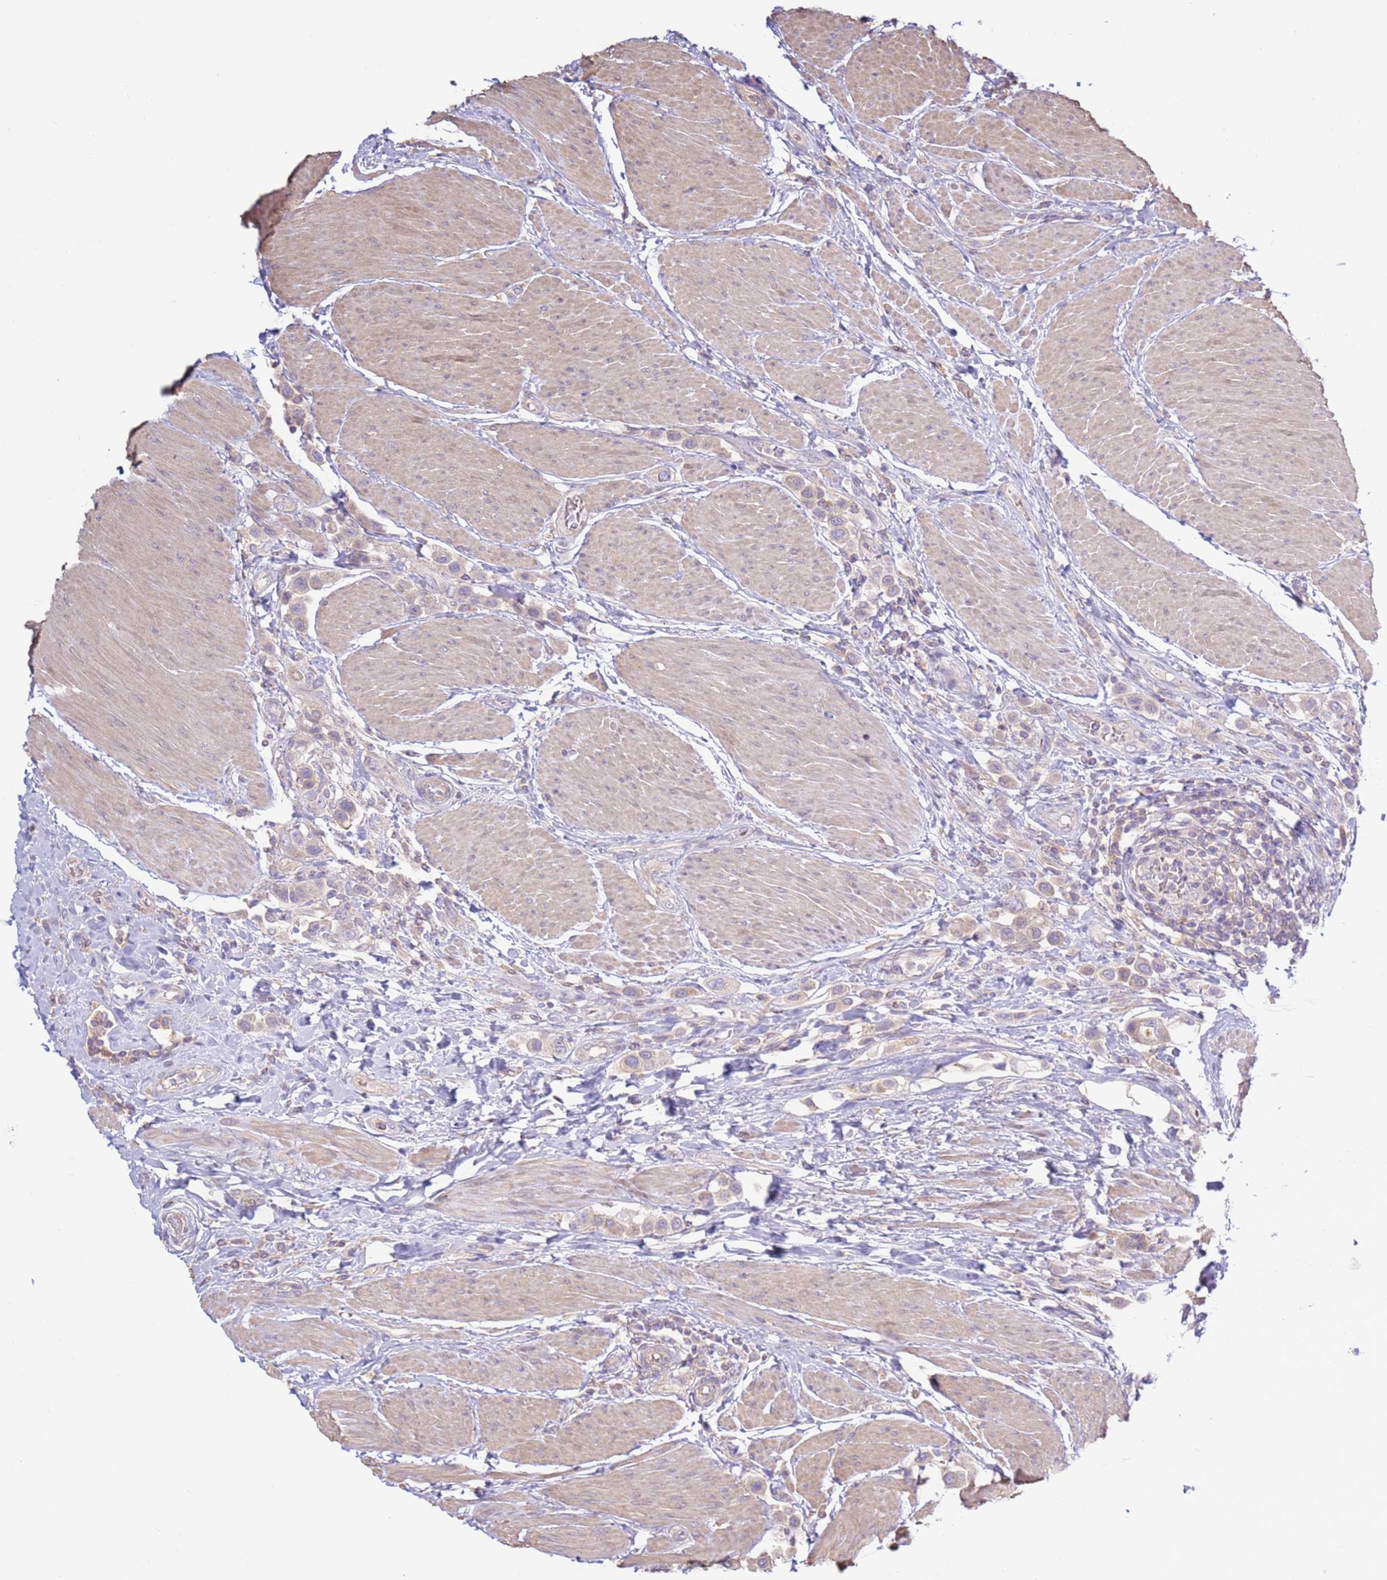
{"staining": {"intensity": "weak", "quantity": "<25%", "location": "cytoplasmic/membranous"}, "tissue": "urothelial cancer", "cell_type": "Tumor cells", "image_type": "cancer", "snomed": [{"axis": "morphology", "description": "Urothelial carcinoma, High grade"}, {"axis": "topography", "description": "Urinary bladder"}], "caption": "A photomicrograph of human urothelial carcinoma (high-grade) is negative for staining in tumor cells.", "gene": "EVA1B", "patient": {"sex": "male", "age": 50}}